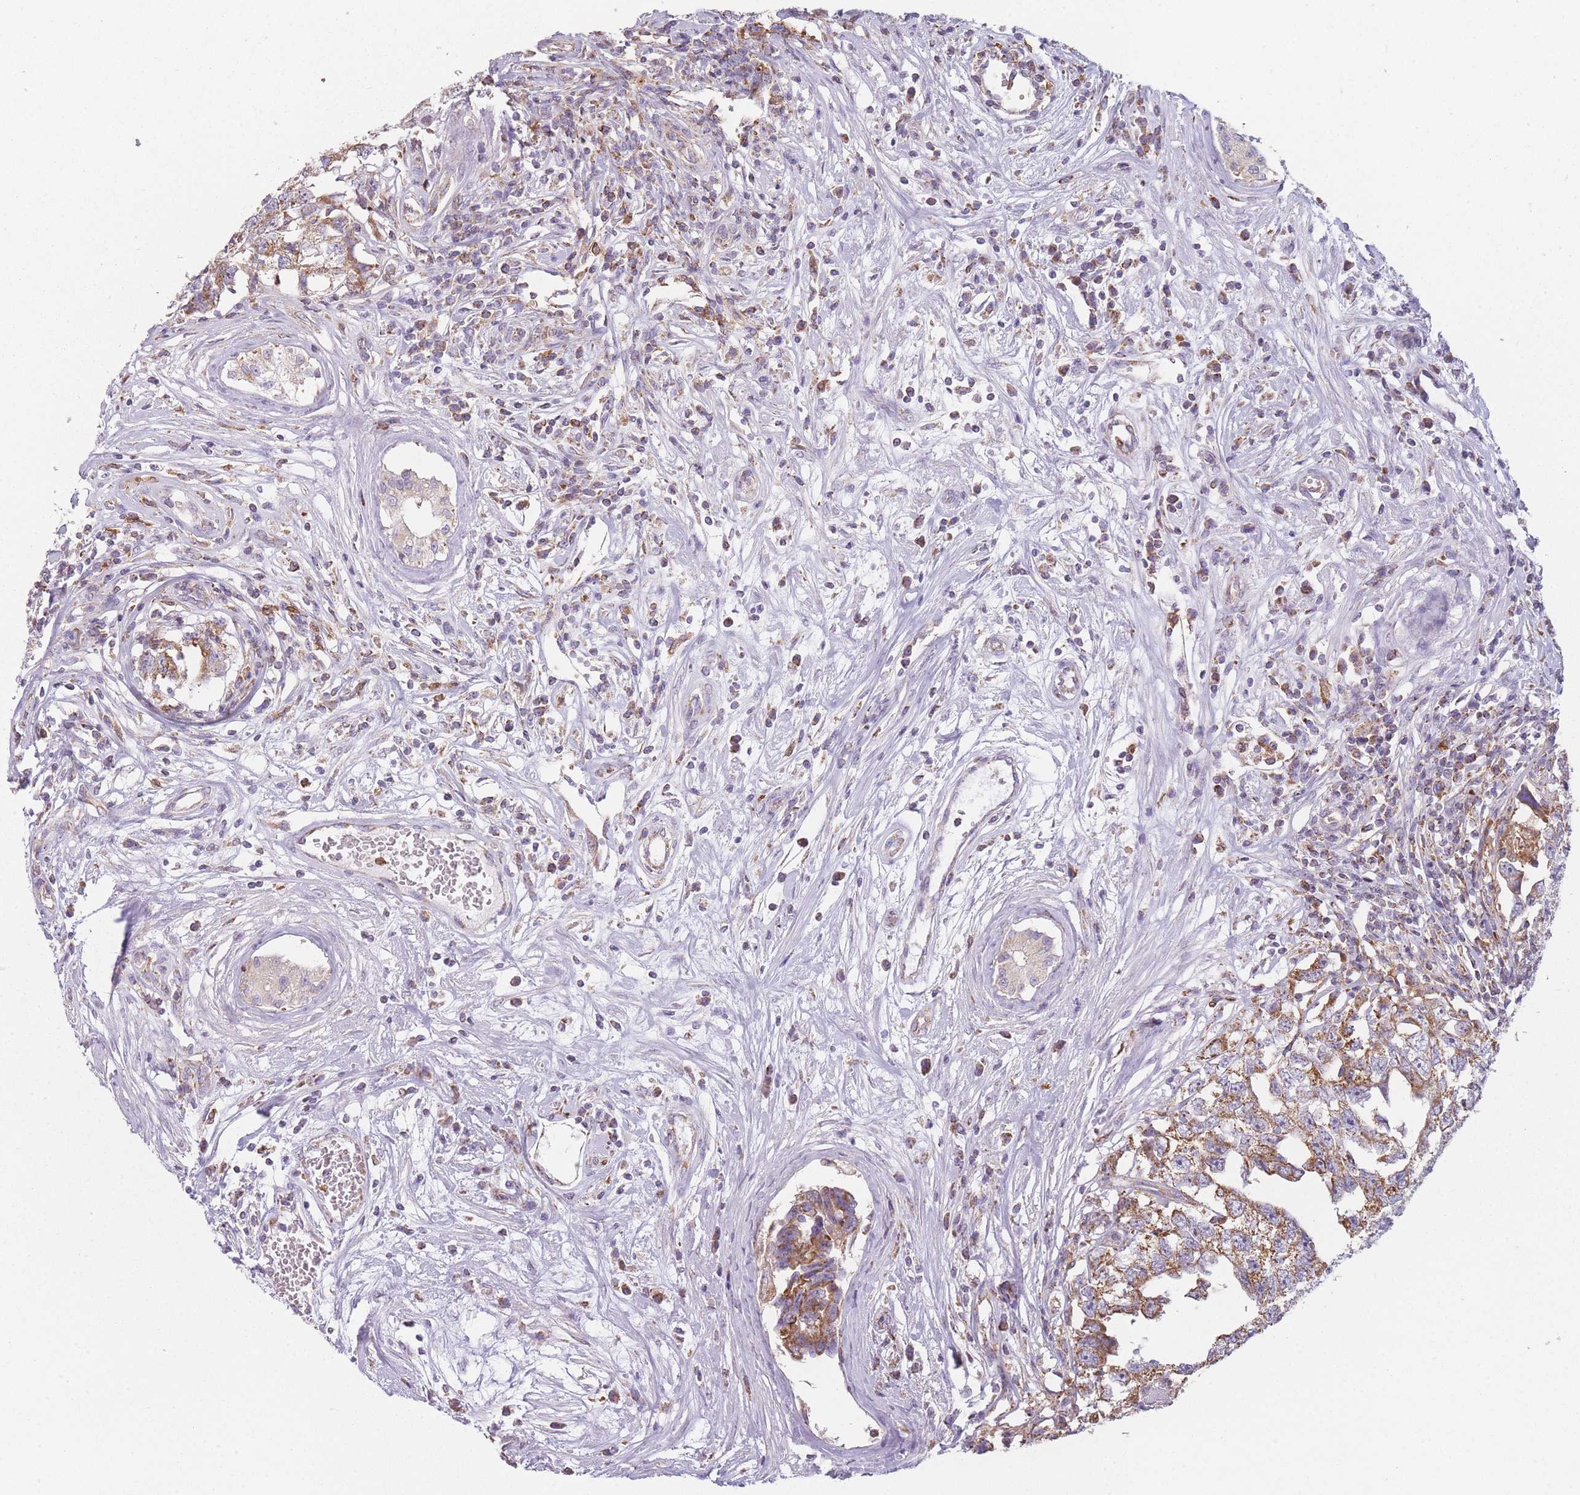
{"staining": {"intensity": "moderate", "quantity": ">75%", "location": "cytoplasmic/membranous"}, "tissue": "testis cancer", "cell_type": "Tumor cells", "image_type": "cancer", "snomed": [{"axis": "morphology", "description": "Carcinoma, Embryonal, NOS"}, {"axis": "topography", "description": "Testis"}], "caption": "Protein staining by immunohistochemistry displays moderate cytoplasmic/membranous positivity in about >75% of tumor cells in testis embryonal carcinoma.", "gene": "PRAM1", "patient": {"sex": "male", "age": 22}}